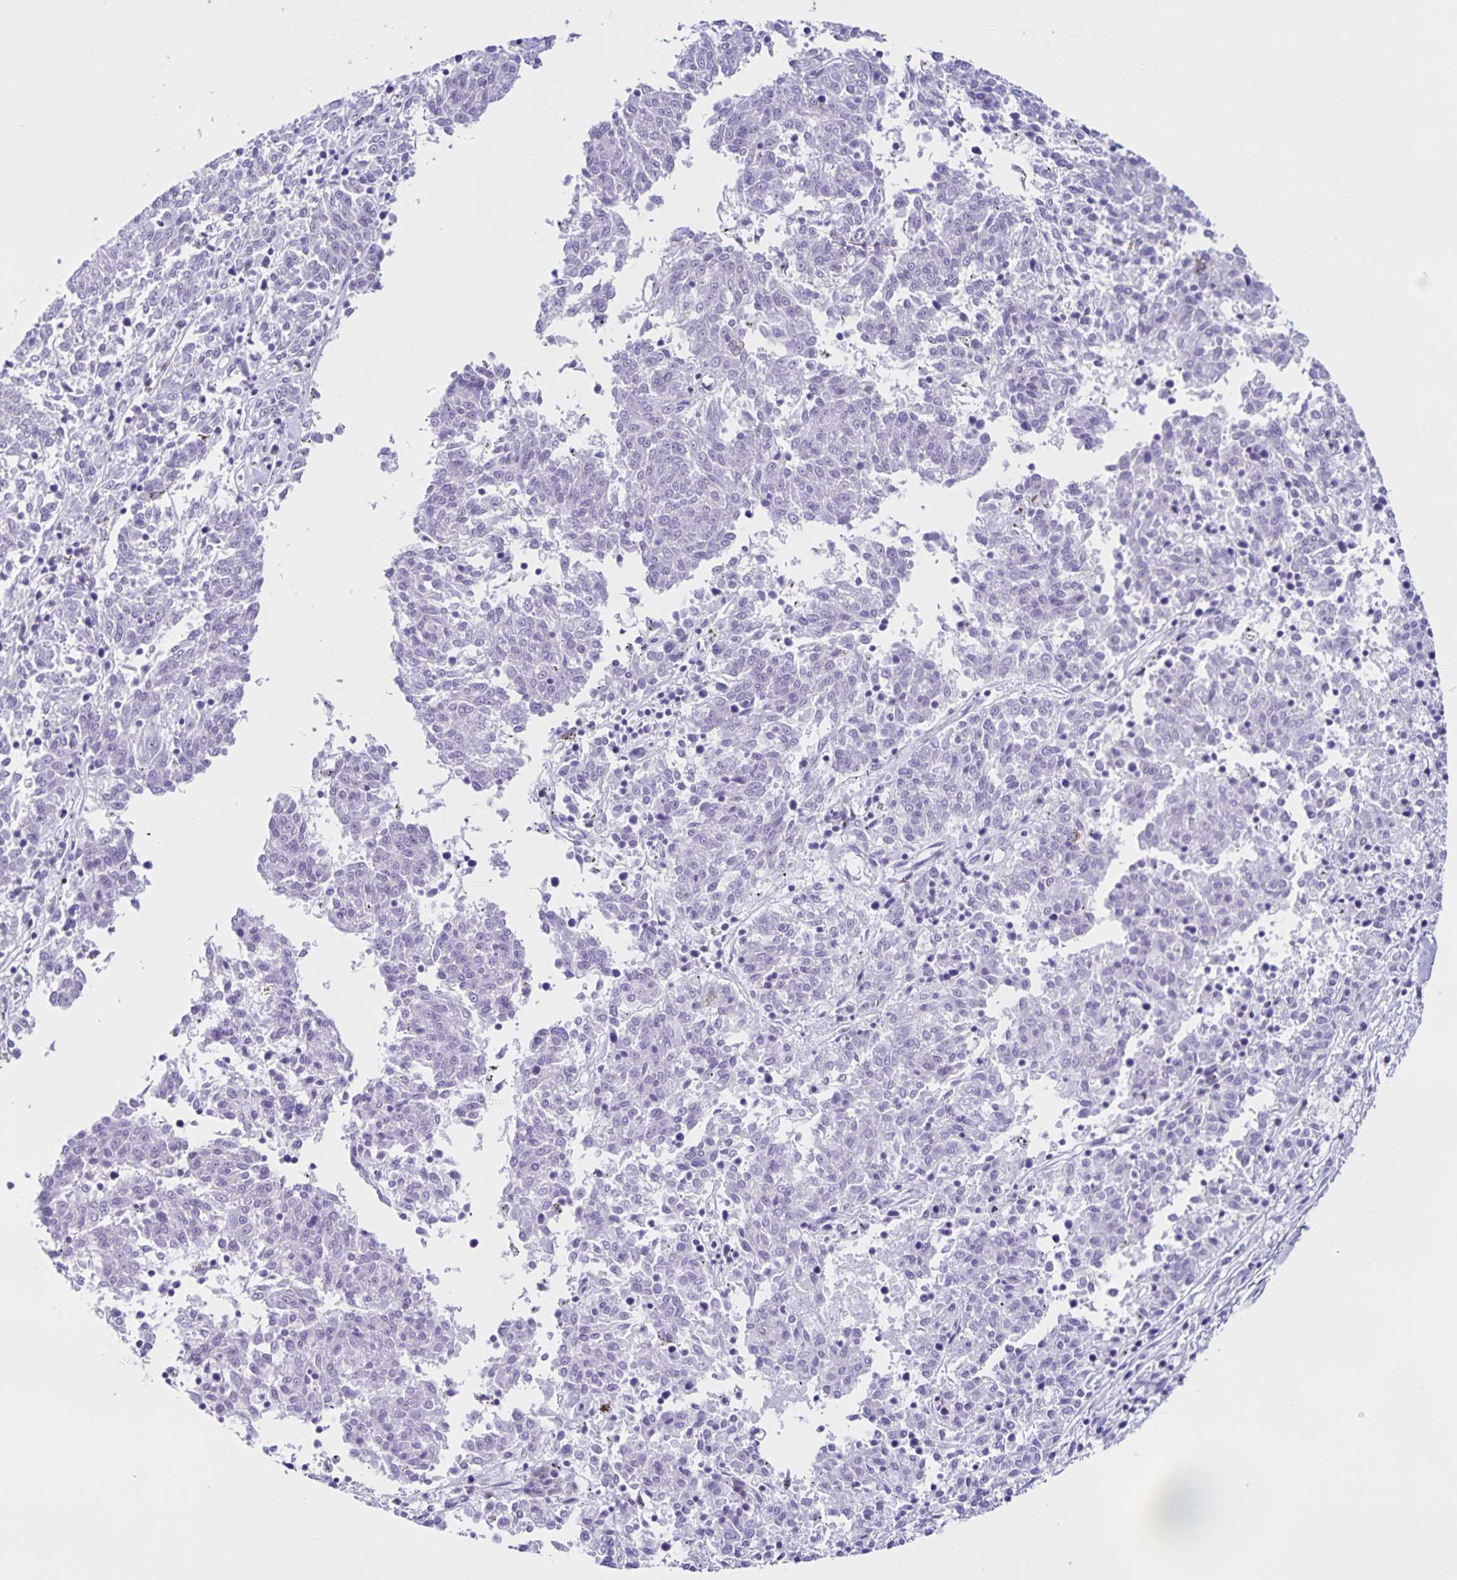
{"staining": {"intensity": "negative", "quantity": "none", "location": "none"}, "tissue": "melanoma", "cell_type": "Tumor cells", "image_type": "cancer", "snomed": [{"axis": "morphology", "description": "Malignant melanoma, NOS"}, {"axis": "topography", "description": "Skin"}], "caption": "An IHC image of melanoma is shown. There is no staining in tumor cells of melanoma.", "gene": "FAM170A", "patient": {"sex": "female", "age": 72}}